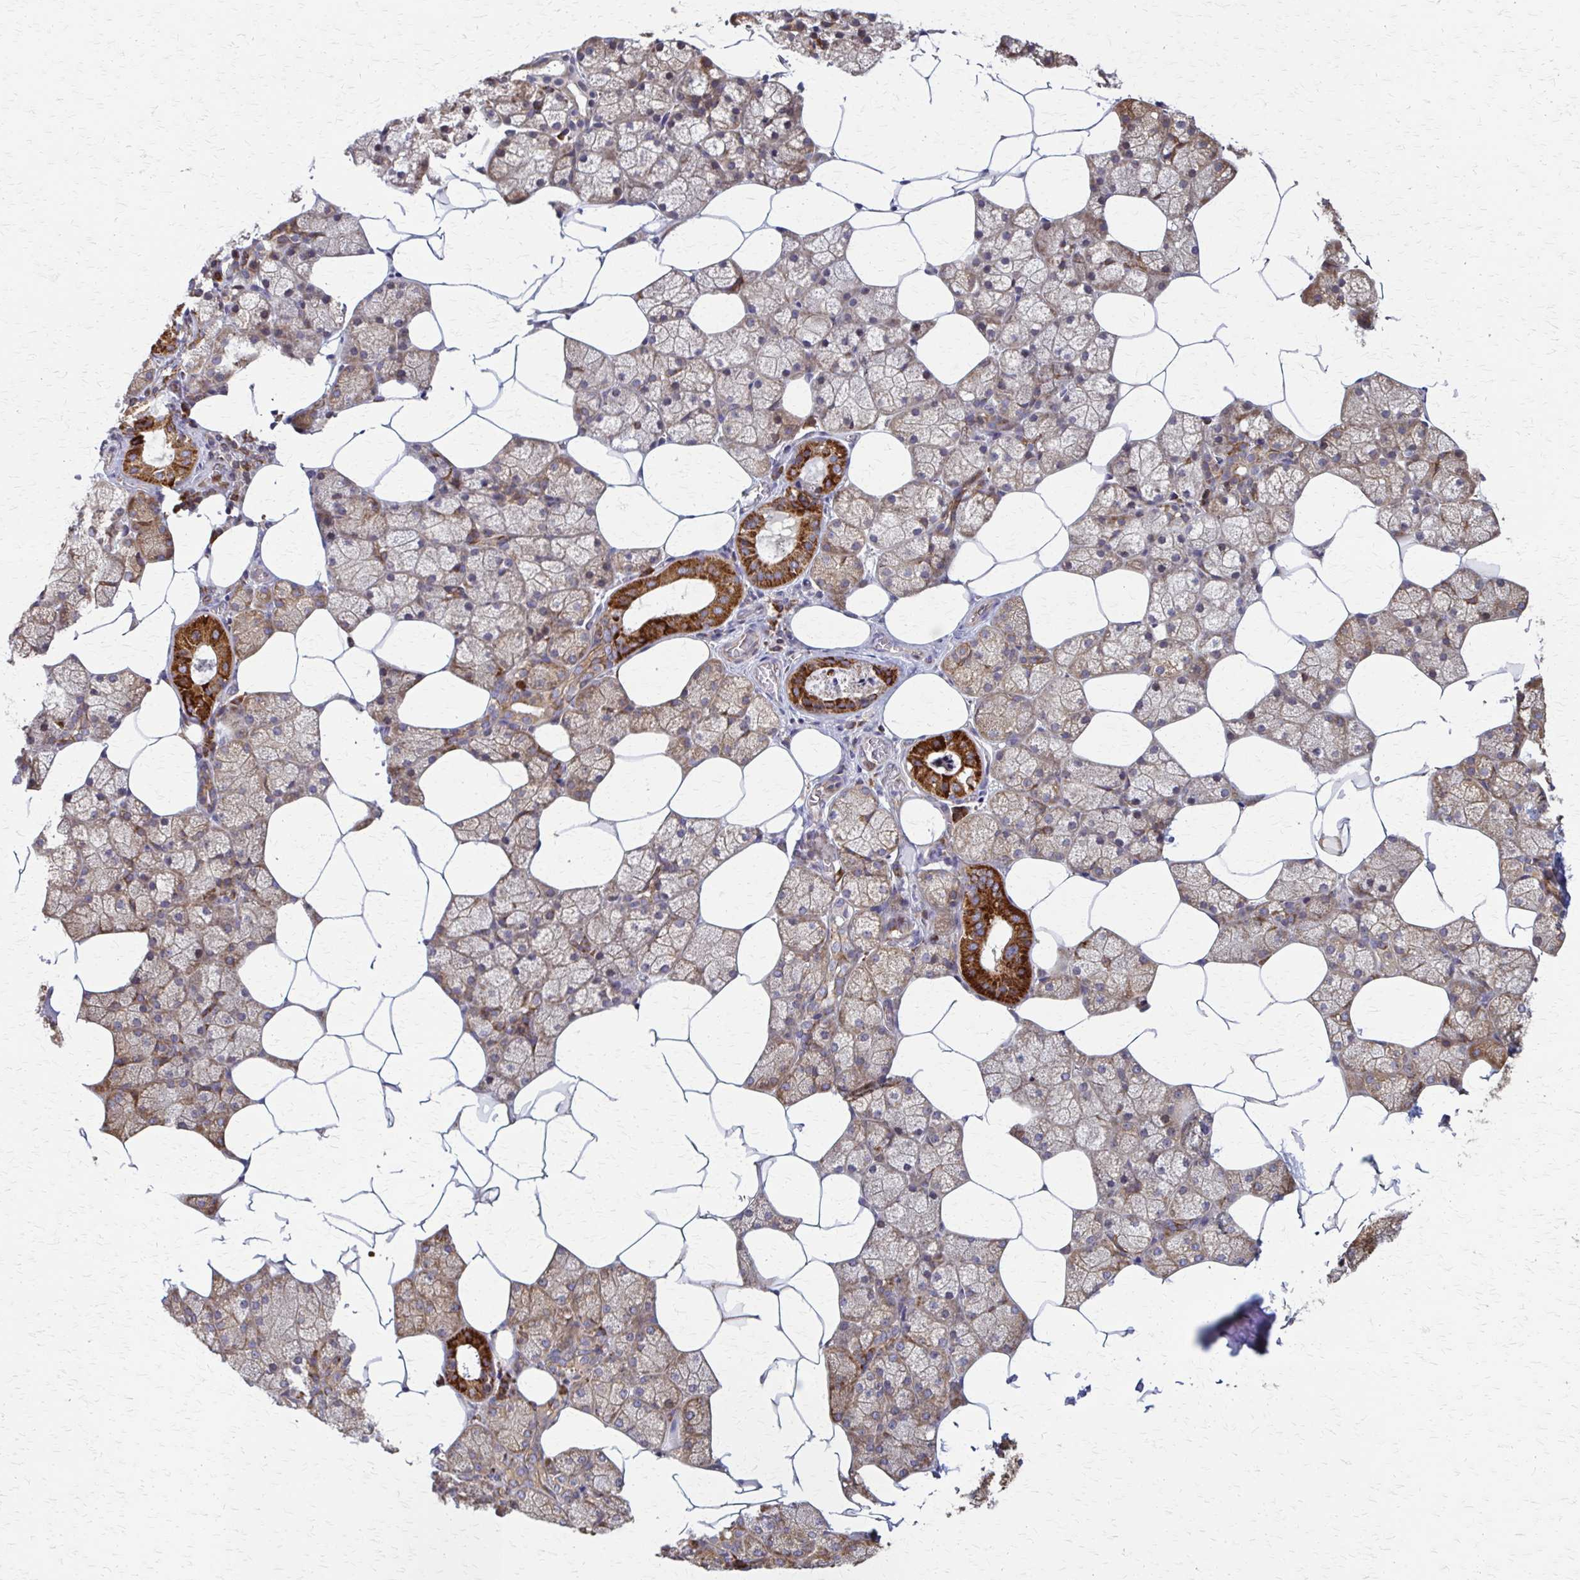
{"staining": {"intensity": "moderate", "quantity": "25%-75%", "location": "cytoplasmic/membranous"}, "tissue": "salivary gland", "cell_type": "Glandular cells", "image_type": "normal", "snomed": [{"axis": "morphology", "description": "Normal tissue, NOS"}, {"axis": "topography", "description": "Salivary gland"}], "caption": "This micrograph exhibits immunohistochemistry staining of normal human salivary gland, with medium moderate cytoplasmic/membranous positivity in about 25%-75% of glandular cells.", "gene": "EEF2", "patient": {"sex": "female", "age": 43}}